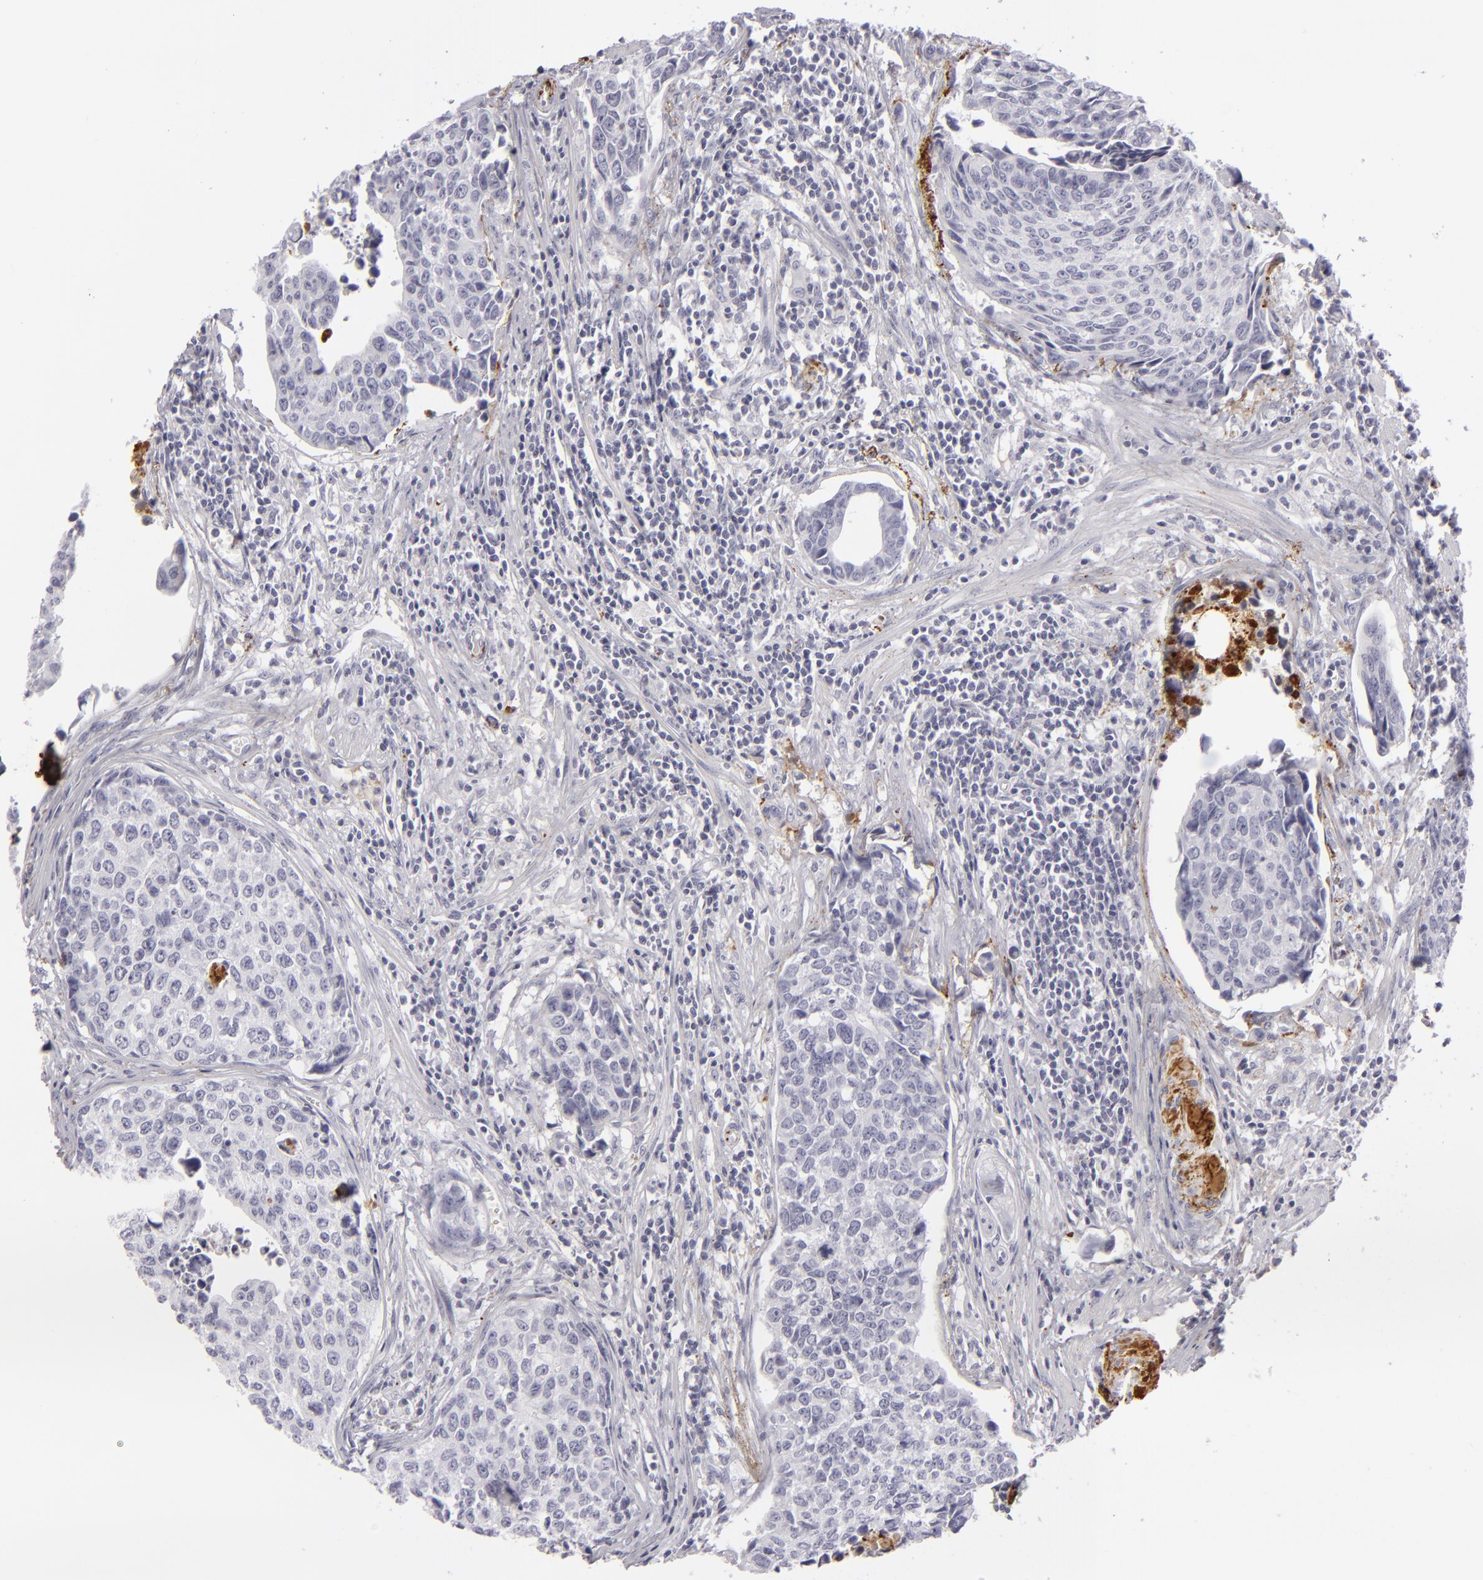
{"staining": {"intensity": "negative", "quantity": "none", "location": "none"}, "tissue": "urothelial cancer", "cell_type": "Tumor cells", "image_type": "cancer", "snomed": [{"axis": "morphology", "description": "Urothelial carcinoma, High grade"}, {"axis": "topography", "description": "Urinary bladder"}], "caption": "A high-resolution image shows IHC staining of urothelial cancer, which demonstrates no significant positivity in tumor cells.", "gene": "C9", "patient": {"sex": "male", "age": 81}}